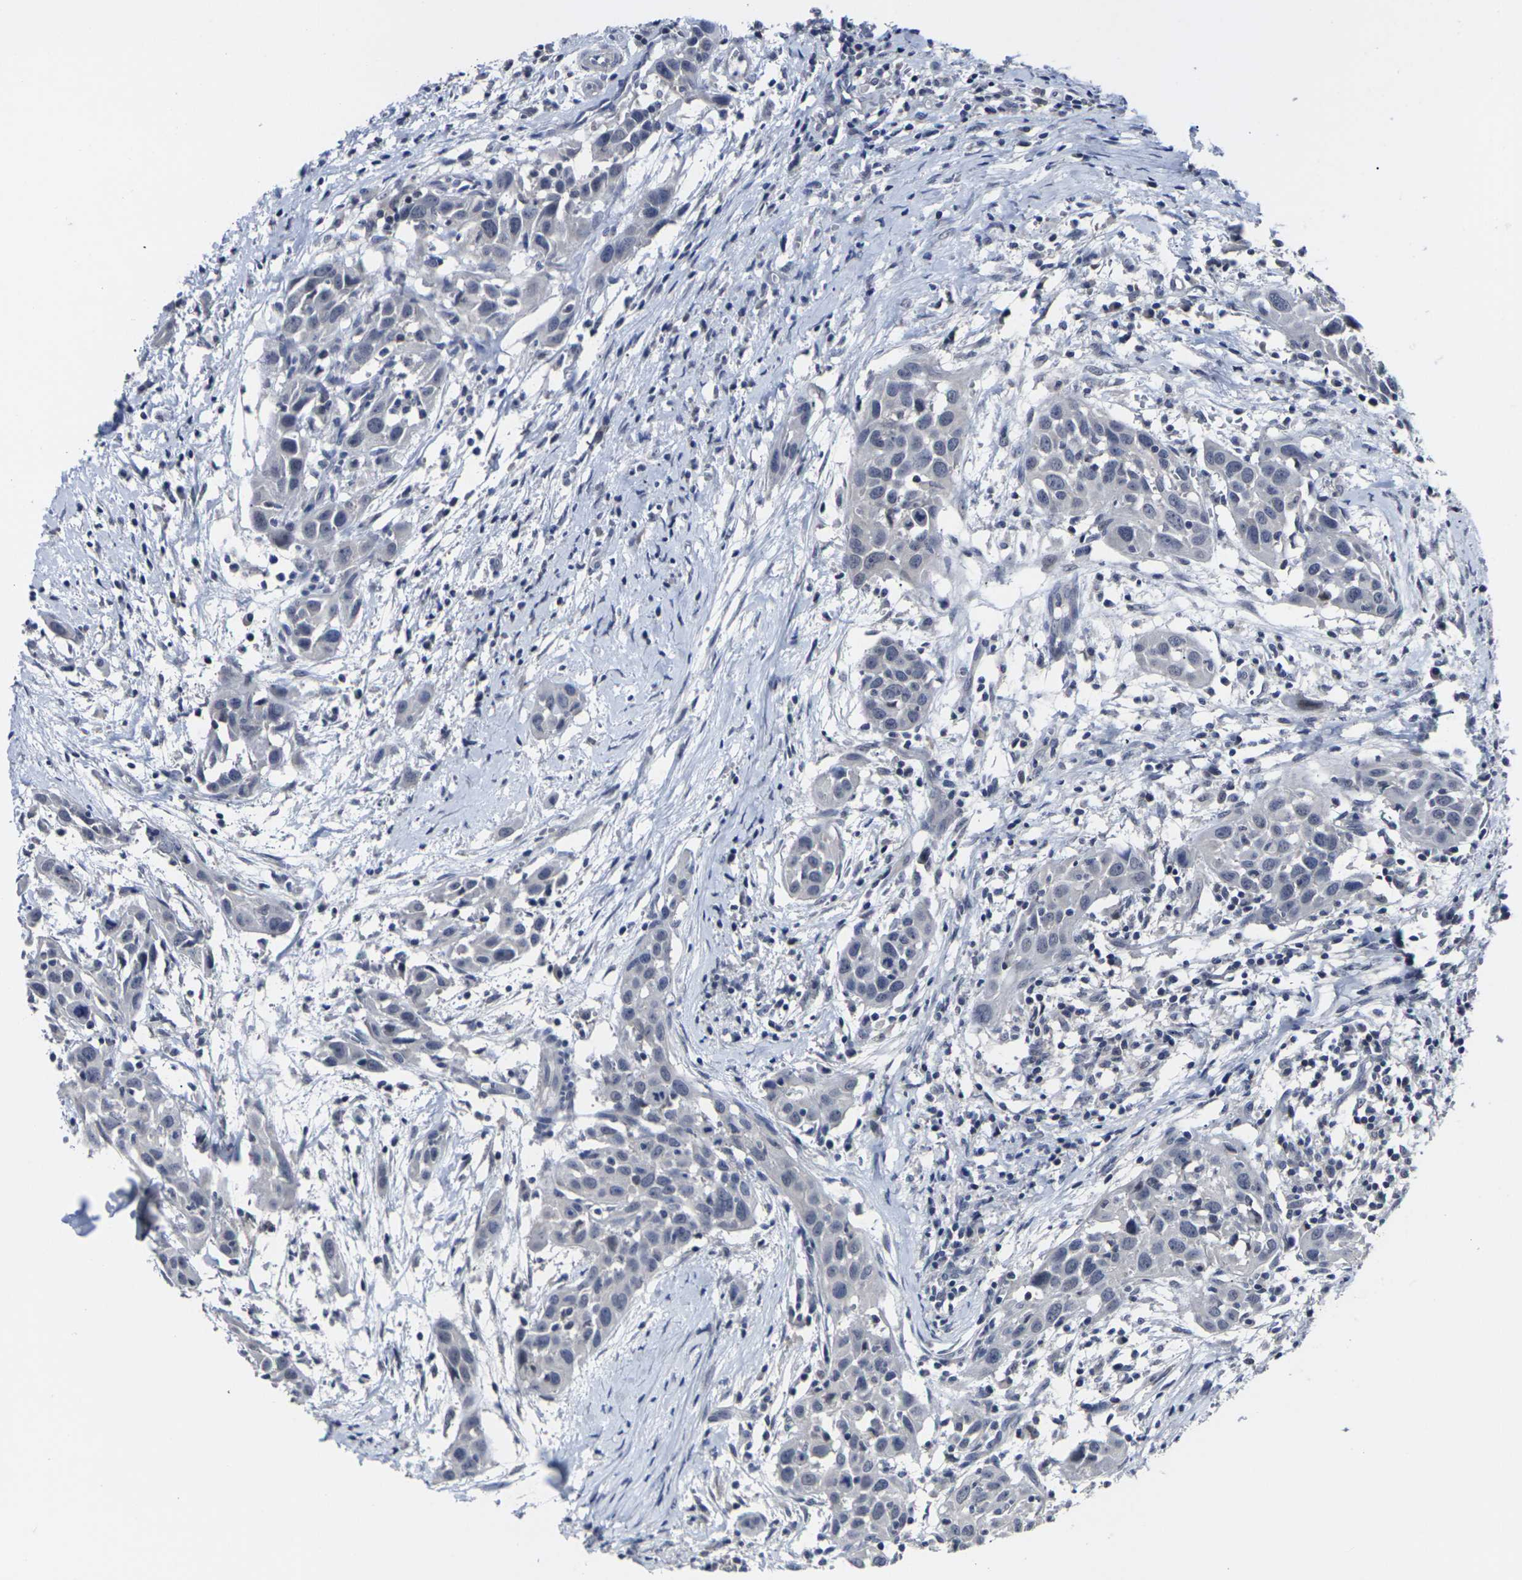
{"staining": {"intensity": "negative", "quantity": "none", "location": "none"}, "tissue": "head and neck cancer", "cell_type": "Tumor cells", "image_type": "cancer", "snomed": [{"axis": "morphology", "description": "Squamous cell carcinoma, NOS"}, {"axis": "topography", "description": "Oral tissue"}, {"axis": "topography", "description": "Head-Neck"}], "caption": "This is an immunohistochemistry (IHC) histopathology image of human head and neck cancer. There is no staining in tumor cells.", "gene": "MSANTD4", "patient": {"sex": "female", "age": 50}}